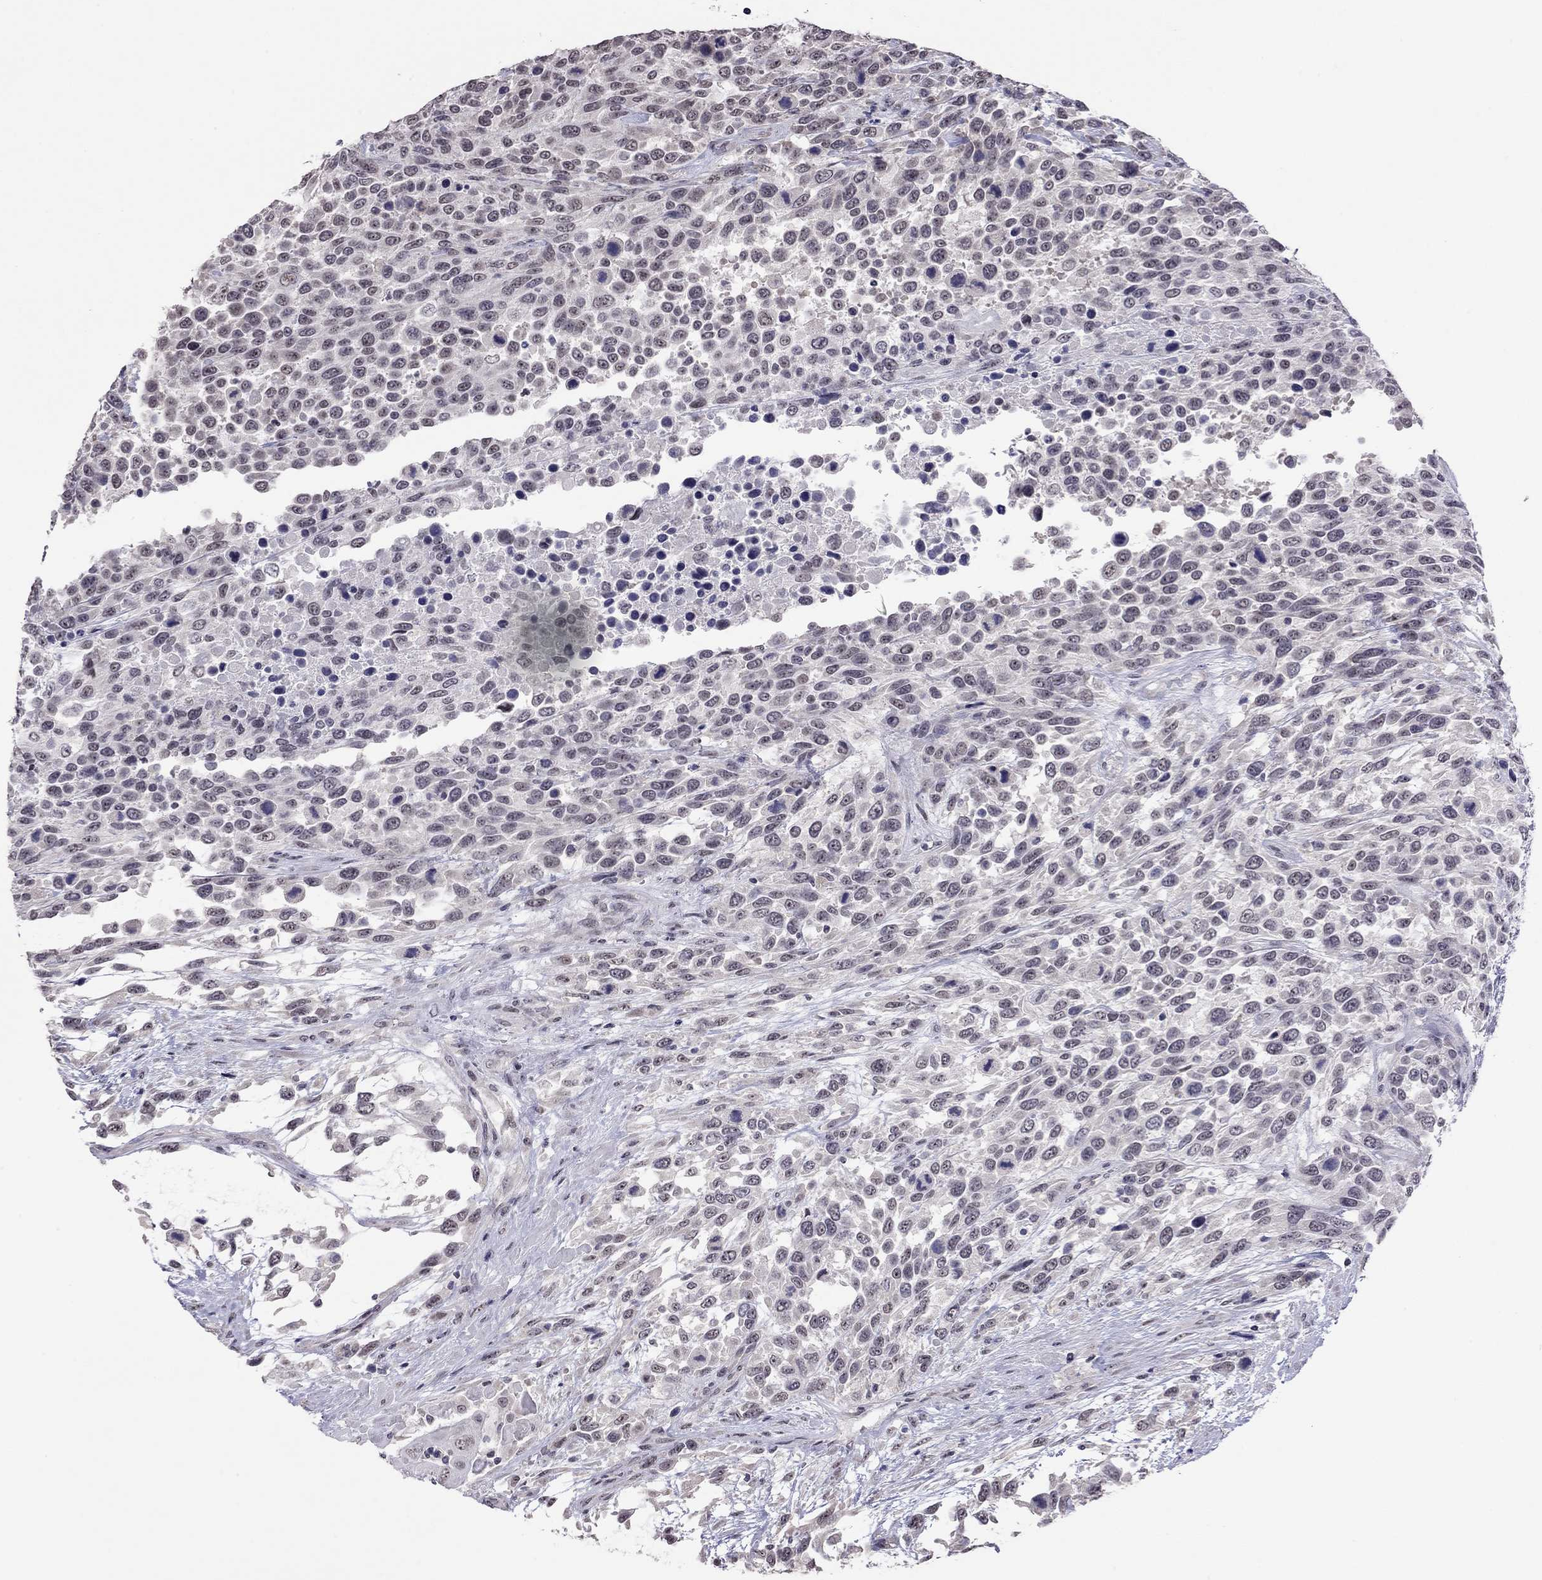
{"staining": {"intensity": "negative", "quantity": "none", "location": "none"}, "tissue": "urothelial cancer", "cell_type": "Tumor cells", "image_type": "cancer", "snomed": [{"axis": "morphology", "description": "Urothelial carcinoma, High grade"}, {"axis": "topography", "description": "Urinary bladder"}], "caption": "A photomicrograph of human urothelial cancer is negative for staining in tumor cells.", "gene": "HES5", "patient": {"sex": "female", "age": 70}}